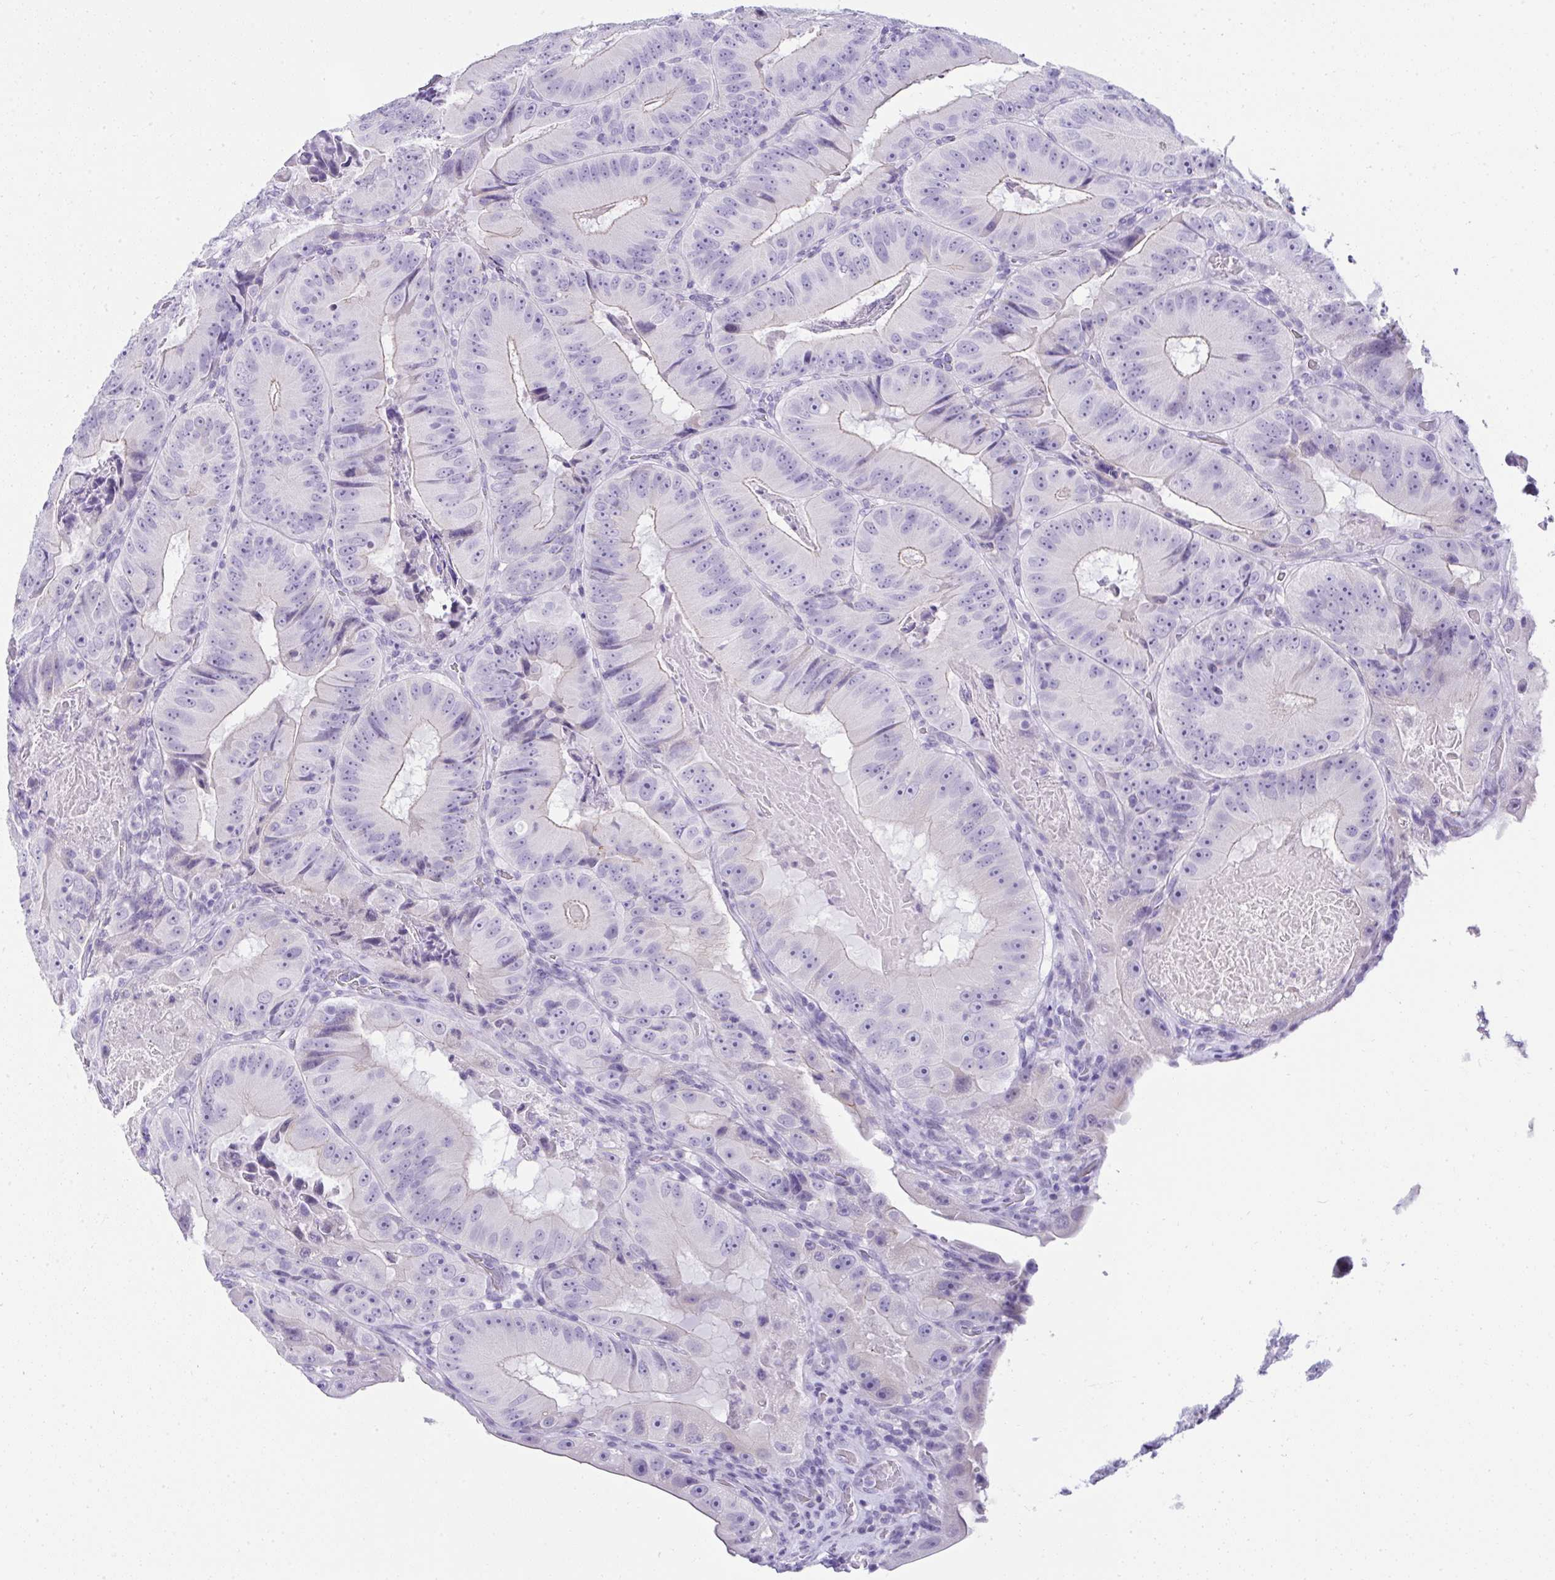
{"staining": {"intensity": "weak", "quantity": "<25%", "location": "cytoplasmic/membranous"}, "tissue": "colorectal cancer", "cell_type": "Tumor cells", "image_type": "cancer", "snomed": [{"axis": "morphology", "description": "Adenocarcinoma, NOS"}, {"axis": "topography", "description": "Colon"}], "caption": "Adenocarcinoma (colorectal) stained for a protein using IHC shows no positivity tumor cells.", "gene": "RNF183", "patient": {"sex": "female", "age": 86}}